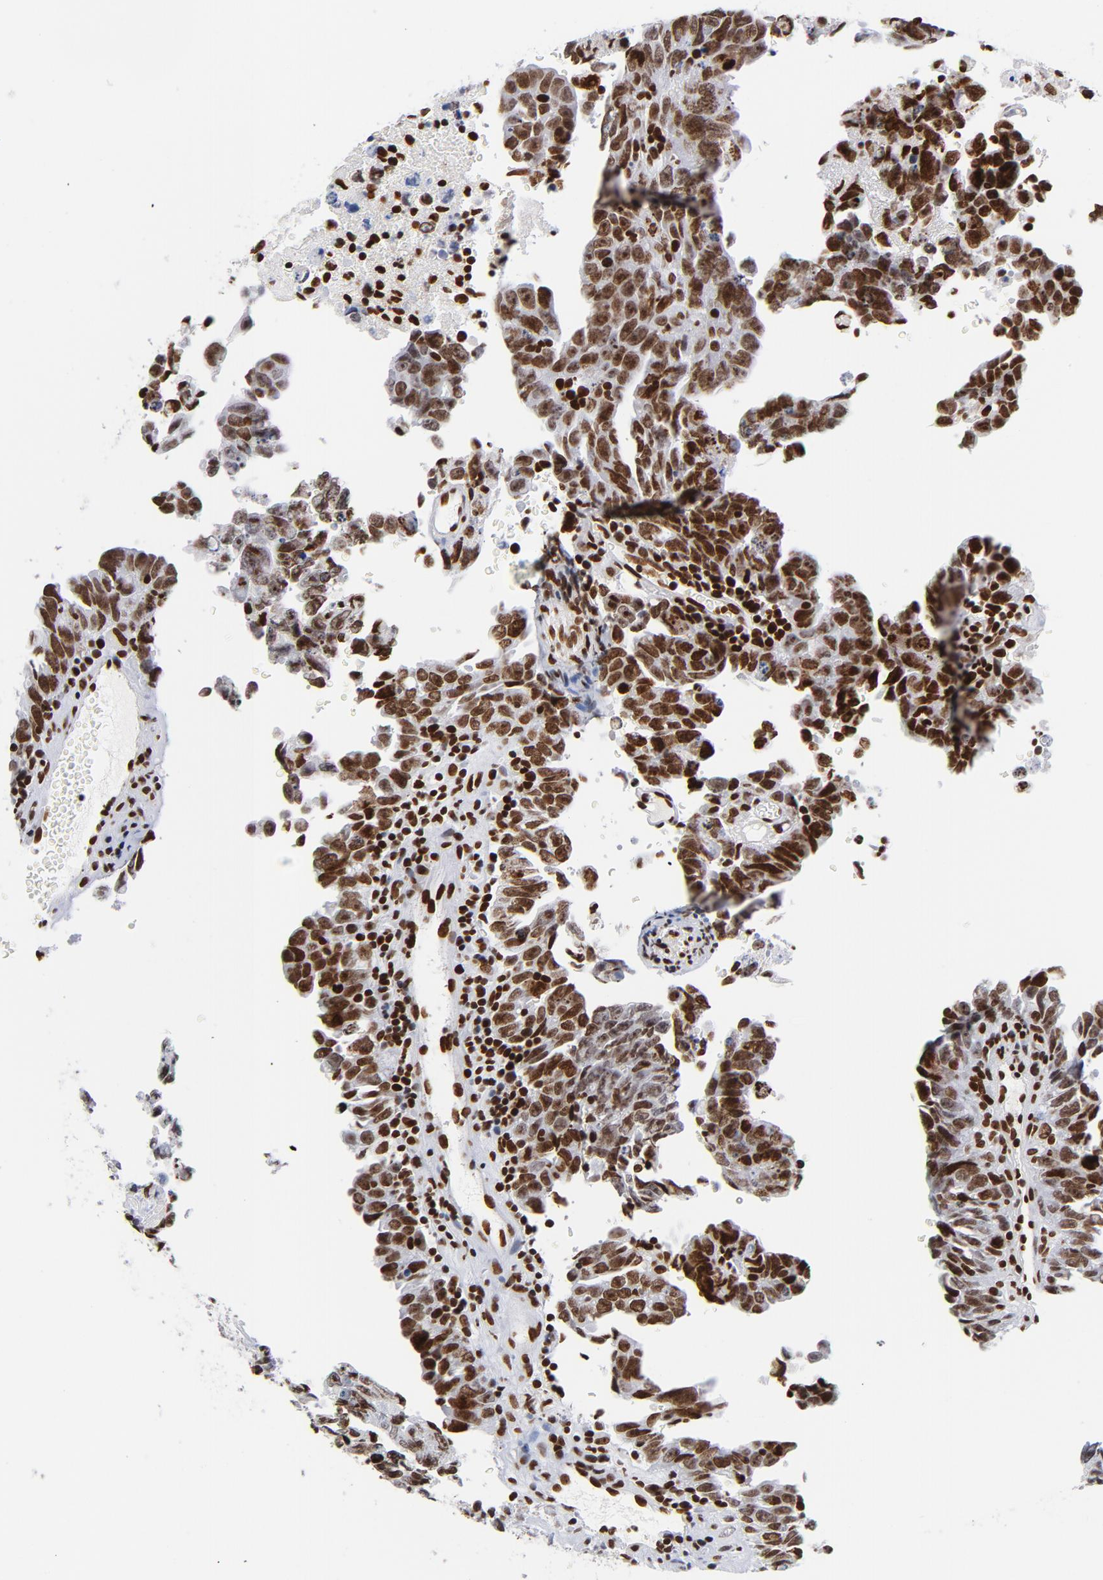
{"staining": {"intensity": "moderate", "quantity": ">75%", "location": "nuclear"}, "tissue": "testis cancer", "cell_type": "Tumor cells", "image_type": "cancer", "snomed": [{"axis": "morphology", "description": "Carcinoma, Embryonal, NOS"}, {"axis": "topography", "description": "Testis"}], "caption": "Embryonal carcinoma (testis) stained with a protein marker demonstrates moderate staining in tumor cells.", "gene": "TOP2B", "patient": {"sex": "male", "age": 28}}